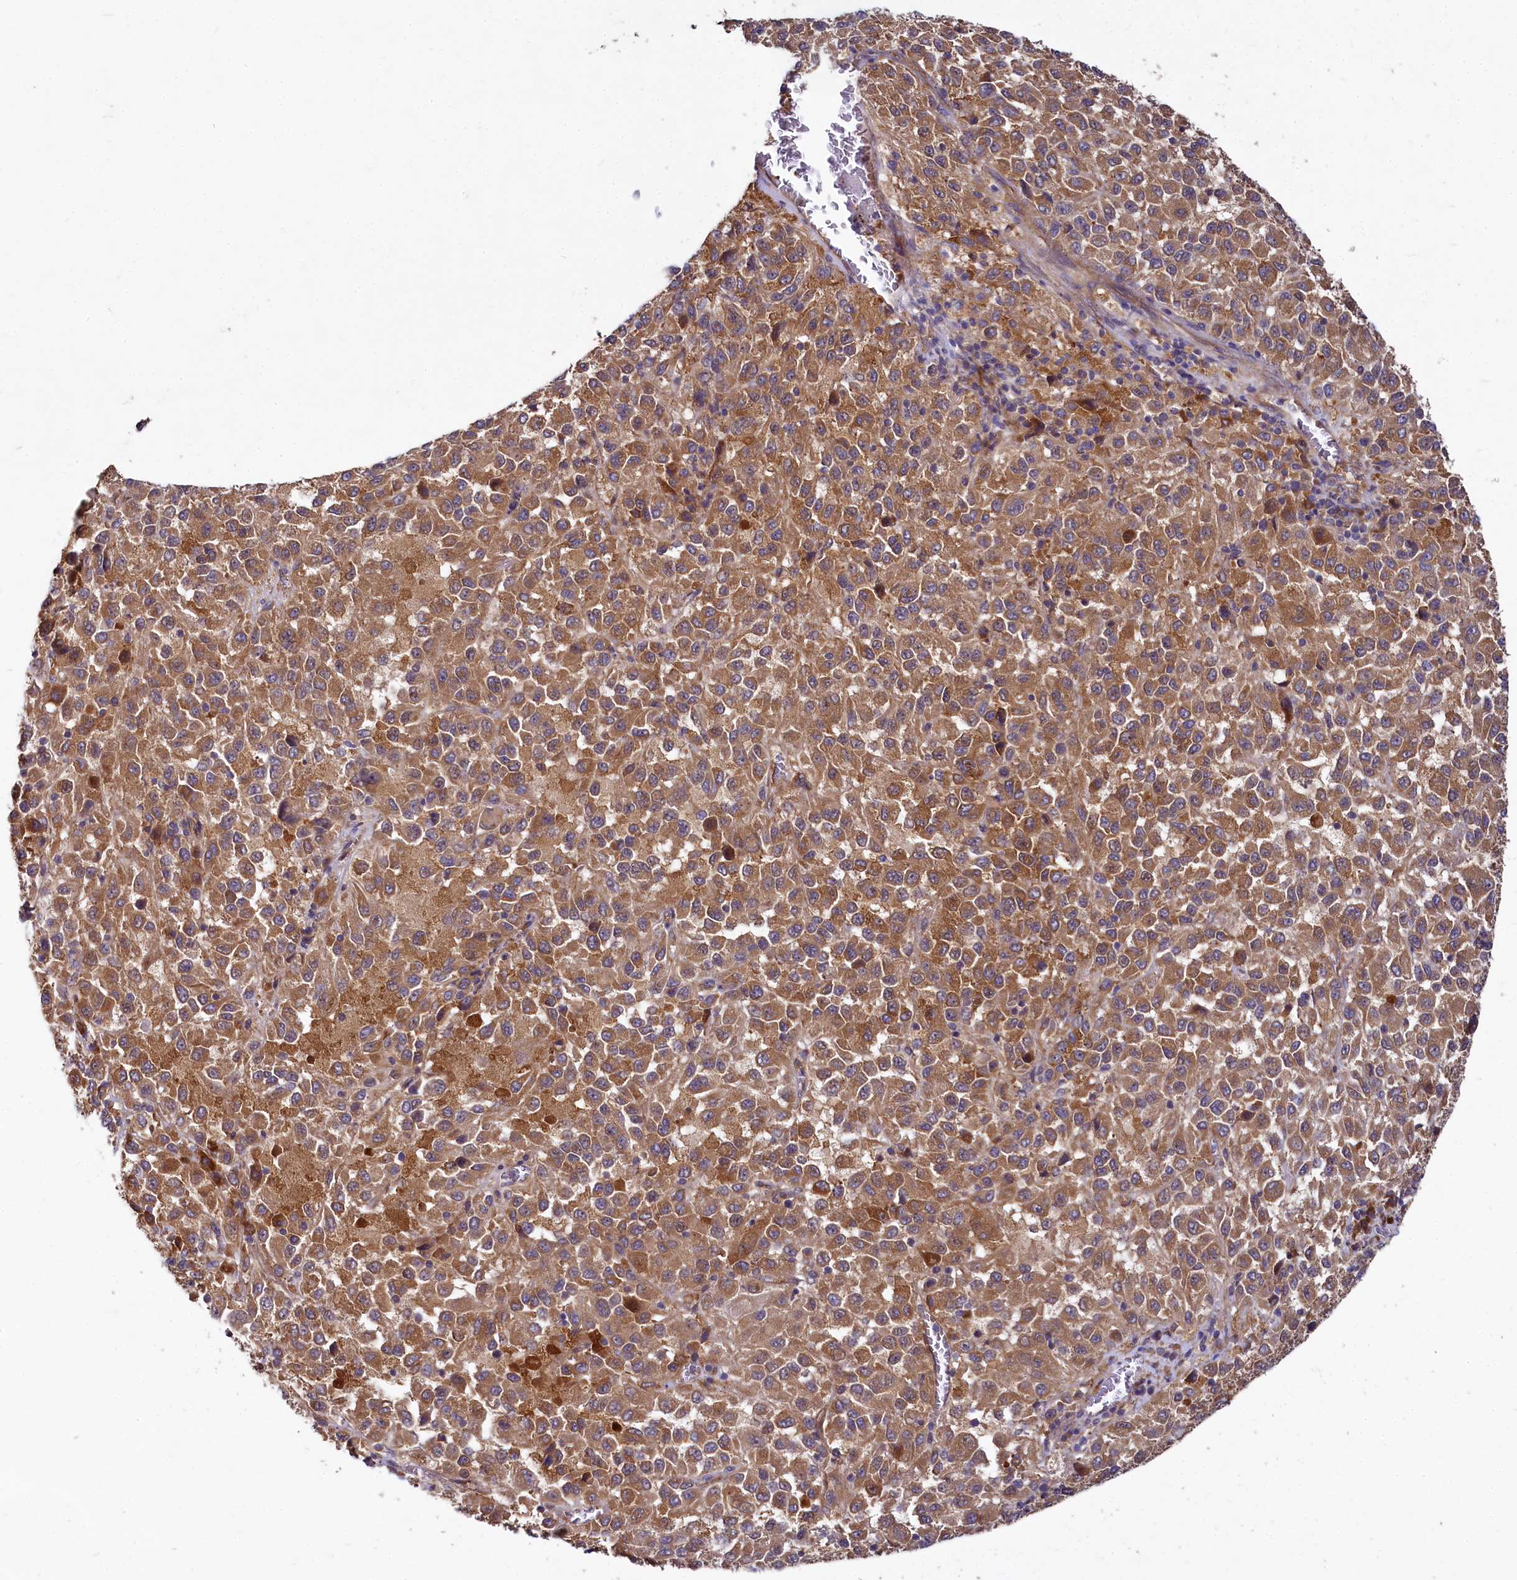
{"staining": {"intensity": "moderate", "quantity": ">75%", "location": "cytoplasmic/membranous"}, "tissue": "melanoma", "cell_type": "Tumor cells", "image_type": "cancer", "snomed": [{"axis": "morphology", "description": "Malignant melanoma, Metastatic site"}, {"axis": "topography", "description": "Lung"}], "caption": "Immunohistochemical staining of human malignant melanoma (metastatic site) shows medium levels of moderate cytoplasmic/membranous protein staining in about >75% of tumor cells.", "gene": "EIF2B2", "patient": {"sex": "male", "age": 64}}